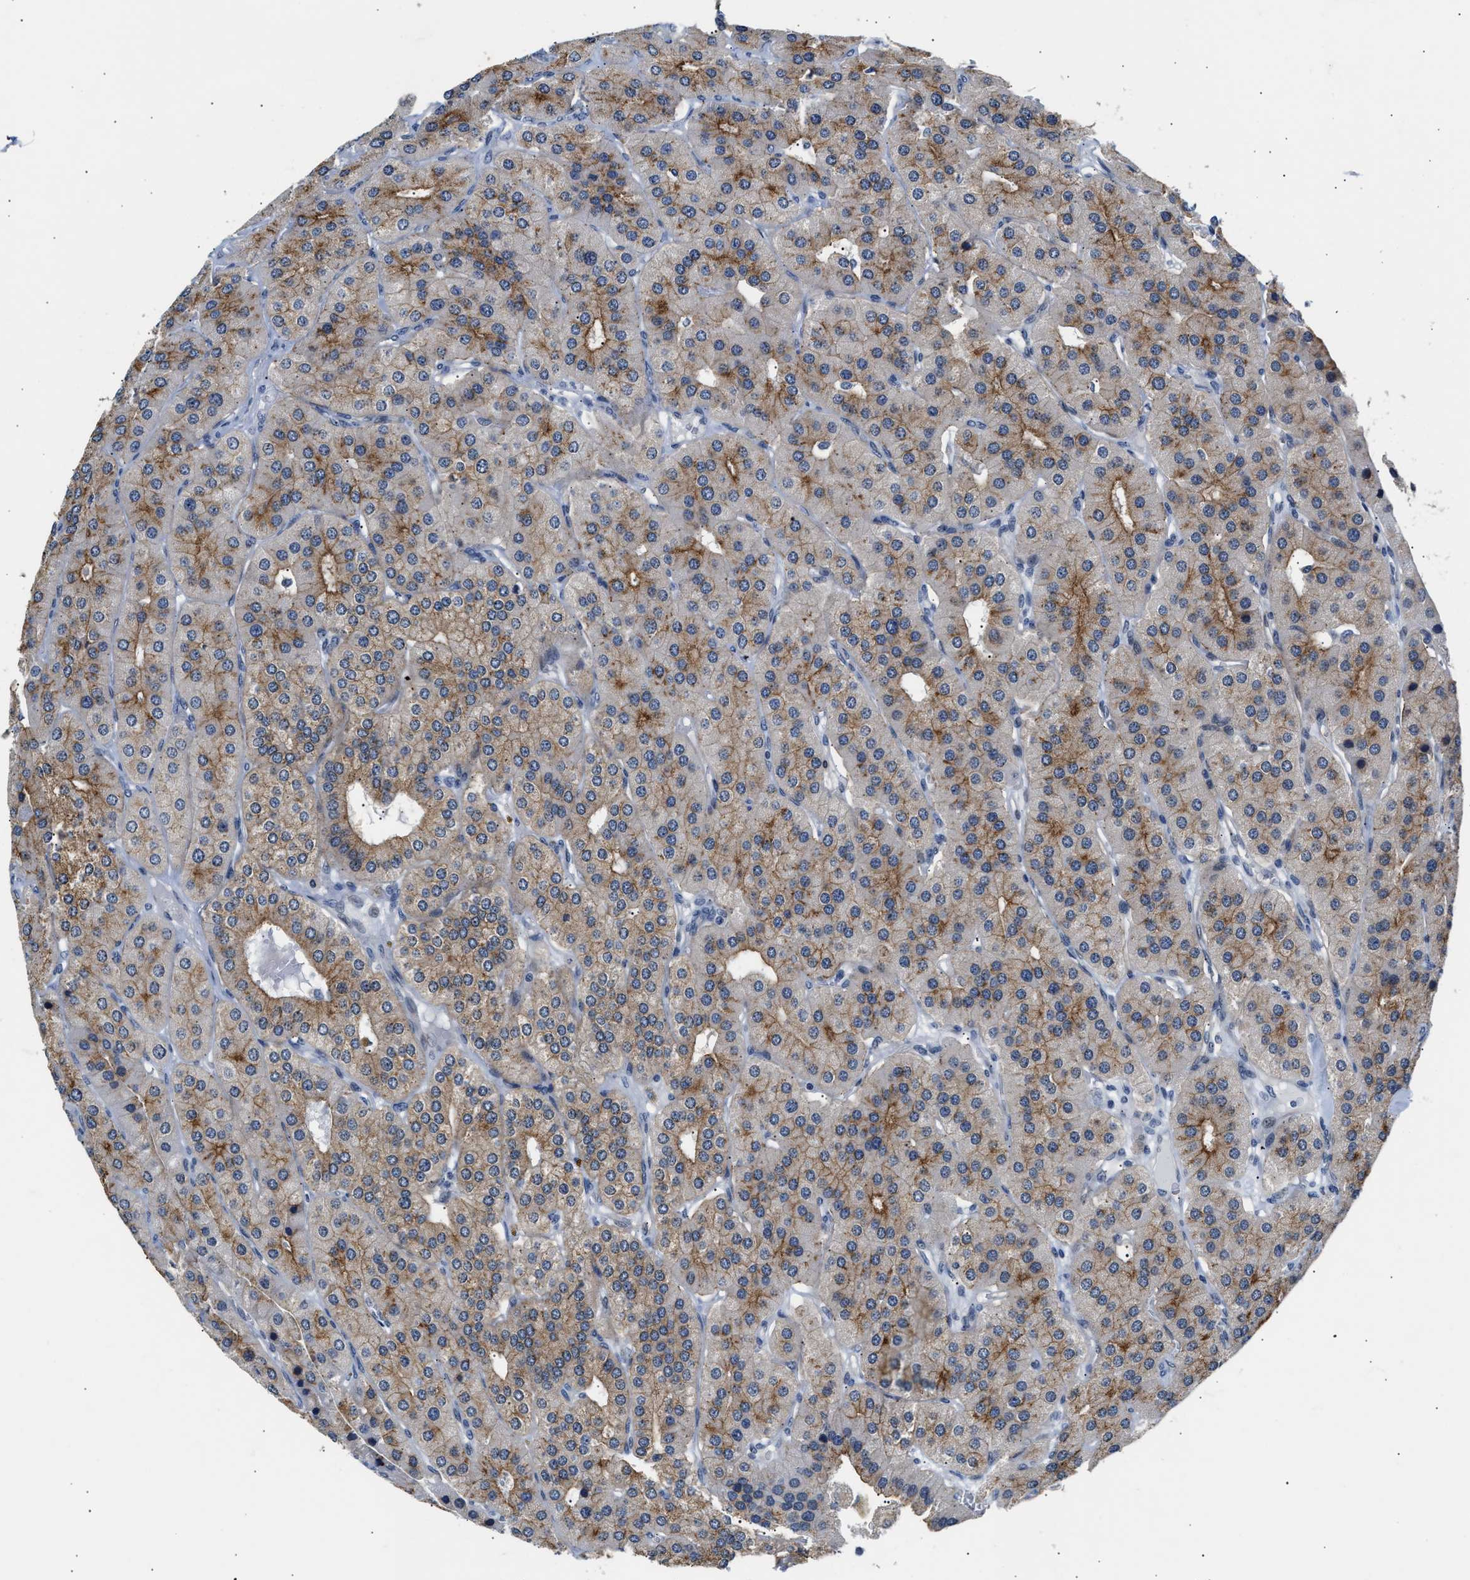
{"staining": {"intensity": "strong", "quantity": ">75%", "location": "cytoplasmic/membranous"}, "tissue": "parathyroid gland", "cell_type": "Glandular cells", "image_type": "normal", "snomed": [{"axis": "morphology", "description": "Normal tissue, NOS"}, {"axis": "morphology", "description": "Adenoma, NOS"}, {"axis": "topography", "description": "Parathyroid gland"}], "caption": "Immunohistochemical staining of benign parathyroid gland reveals strong cytoplasmic/membranous protein expression in about >75% of glandular cells. The staining was performed using DAB (3,3'-diaminobenzidine), with brown indicating positive protein expression. Nuclei are stained blue with hematoxylin.", "gene": "PPM1H", "patient": {"sex": "female", "age": 86}}